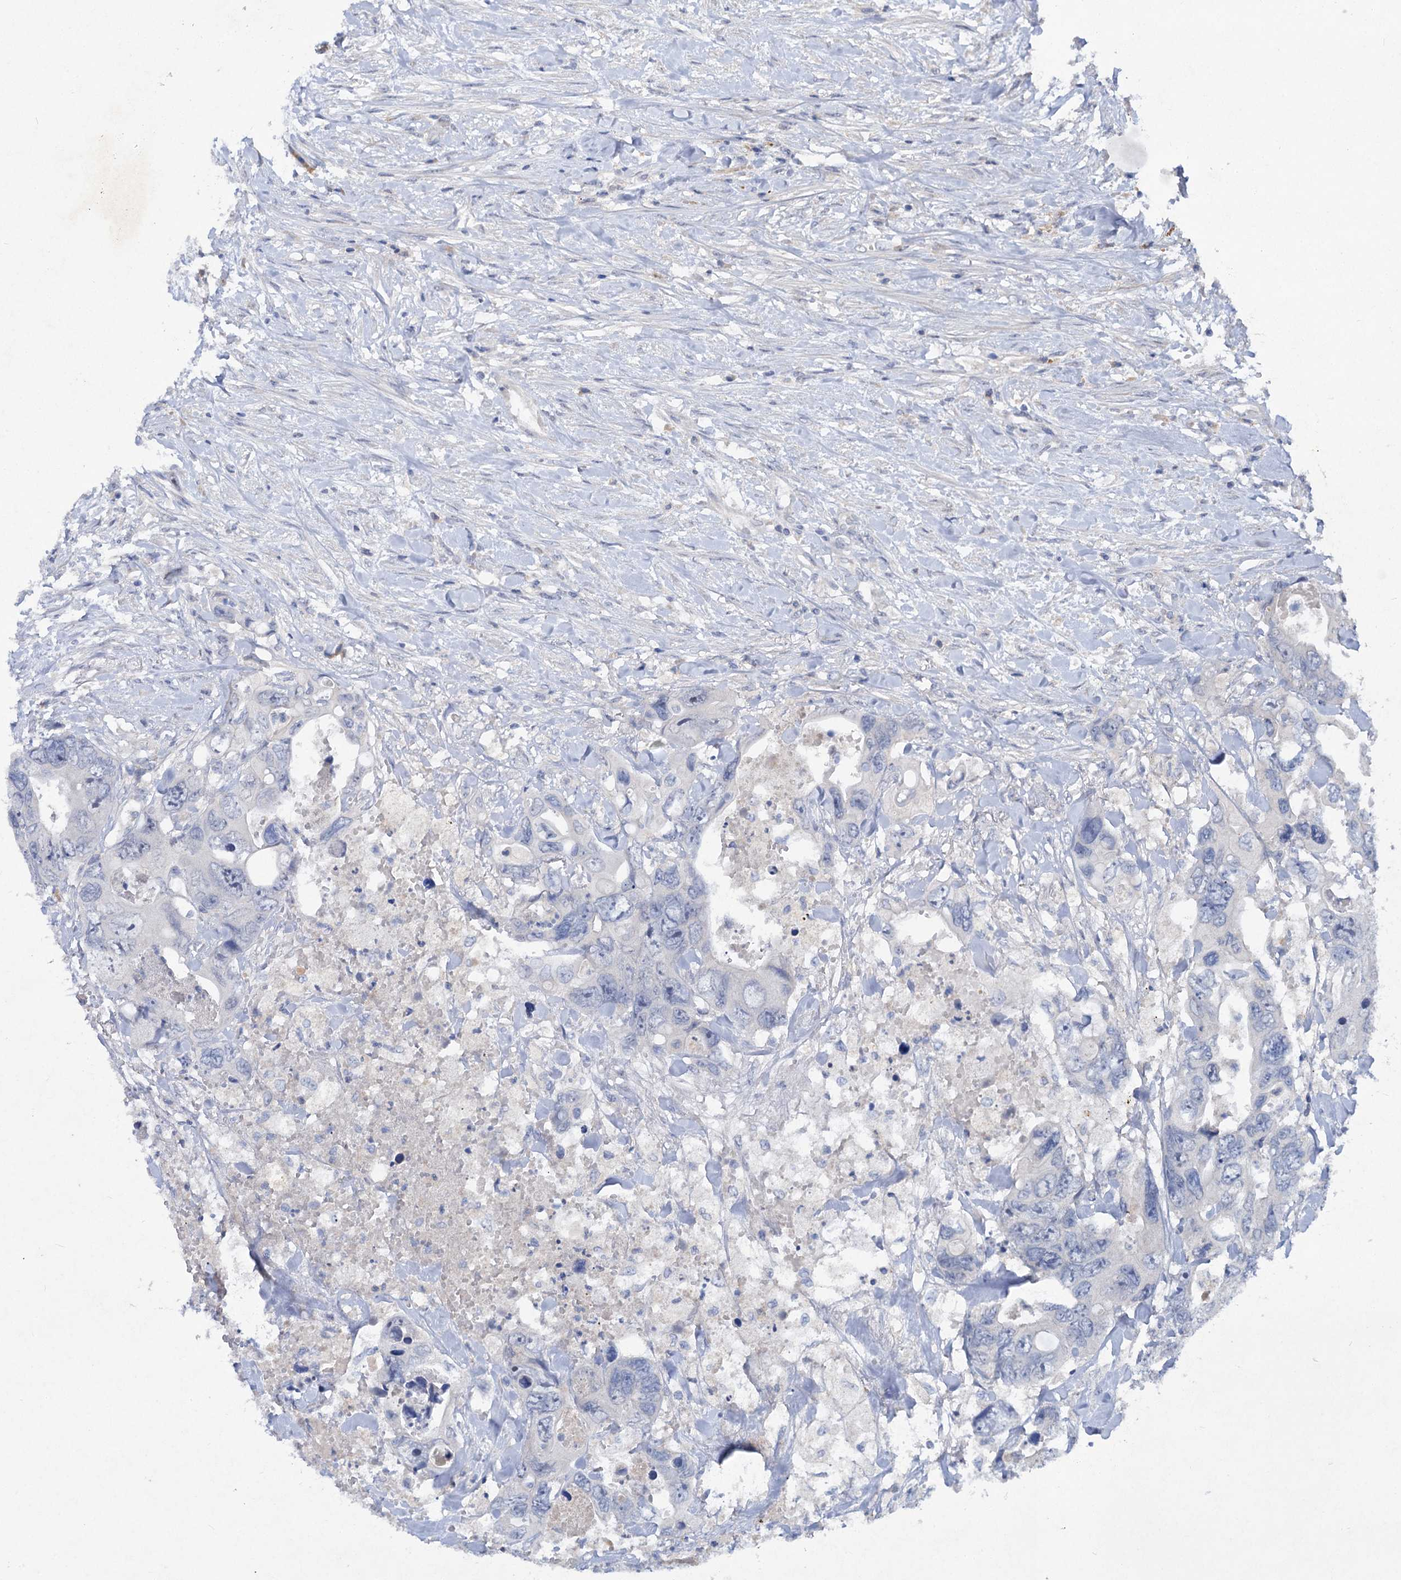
{"staining": {"intensity": "negative", "quantity": "none", "location": "none"}, "tissue": "colorectal cancer", "cell_type": "Tumor cells", "image_type": "cancer", "snomed": [{"axis": "morphology", "description": "Adenocarcinoma, NOS"}, {"axis": "topography", "description": "Rectum"}], "caption": "This is an IHC image of human colorectal cancer (adenocarcinoma). There is no staining in tumor cells.", "gene": "ATP4A", "patient": {"sex": "male", "age": 57}}